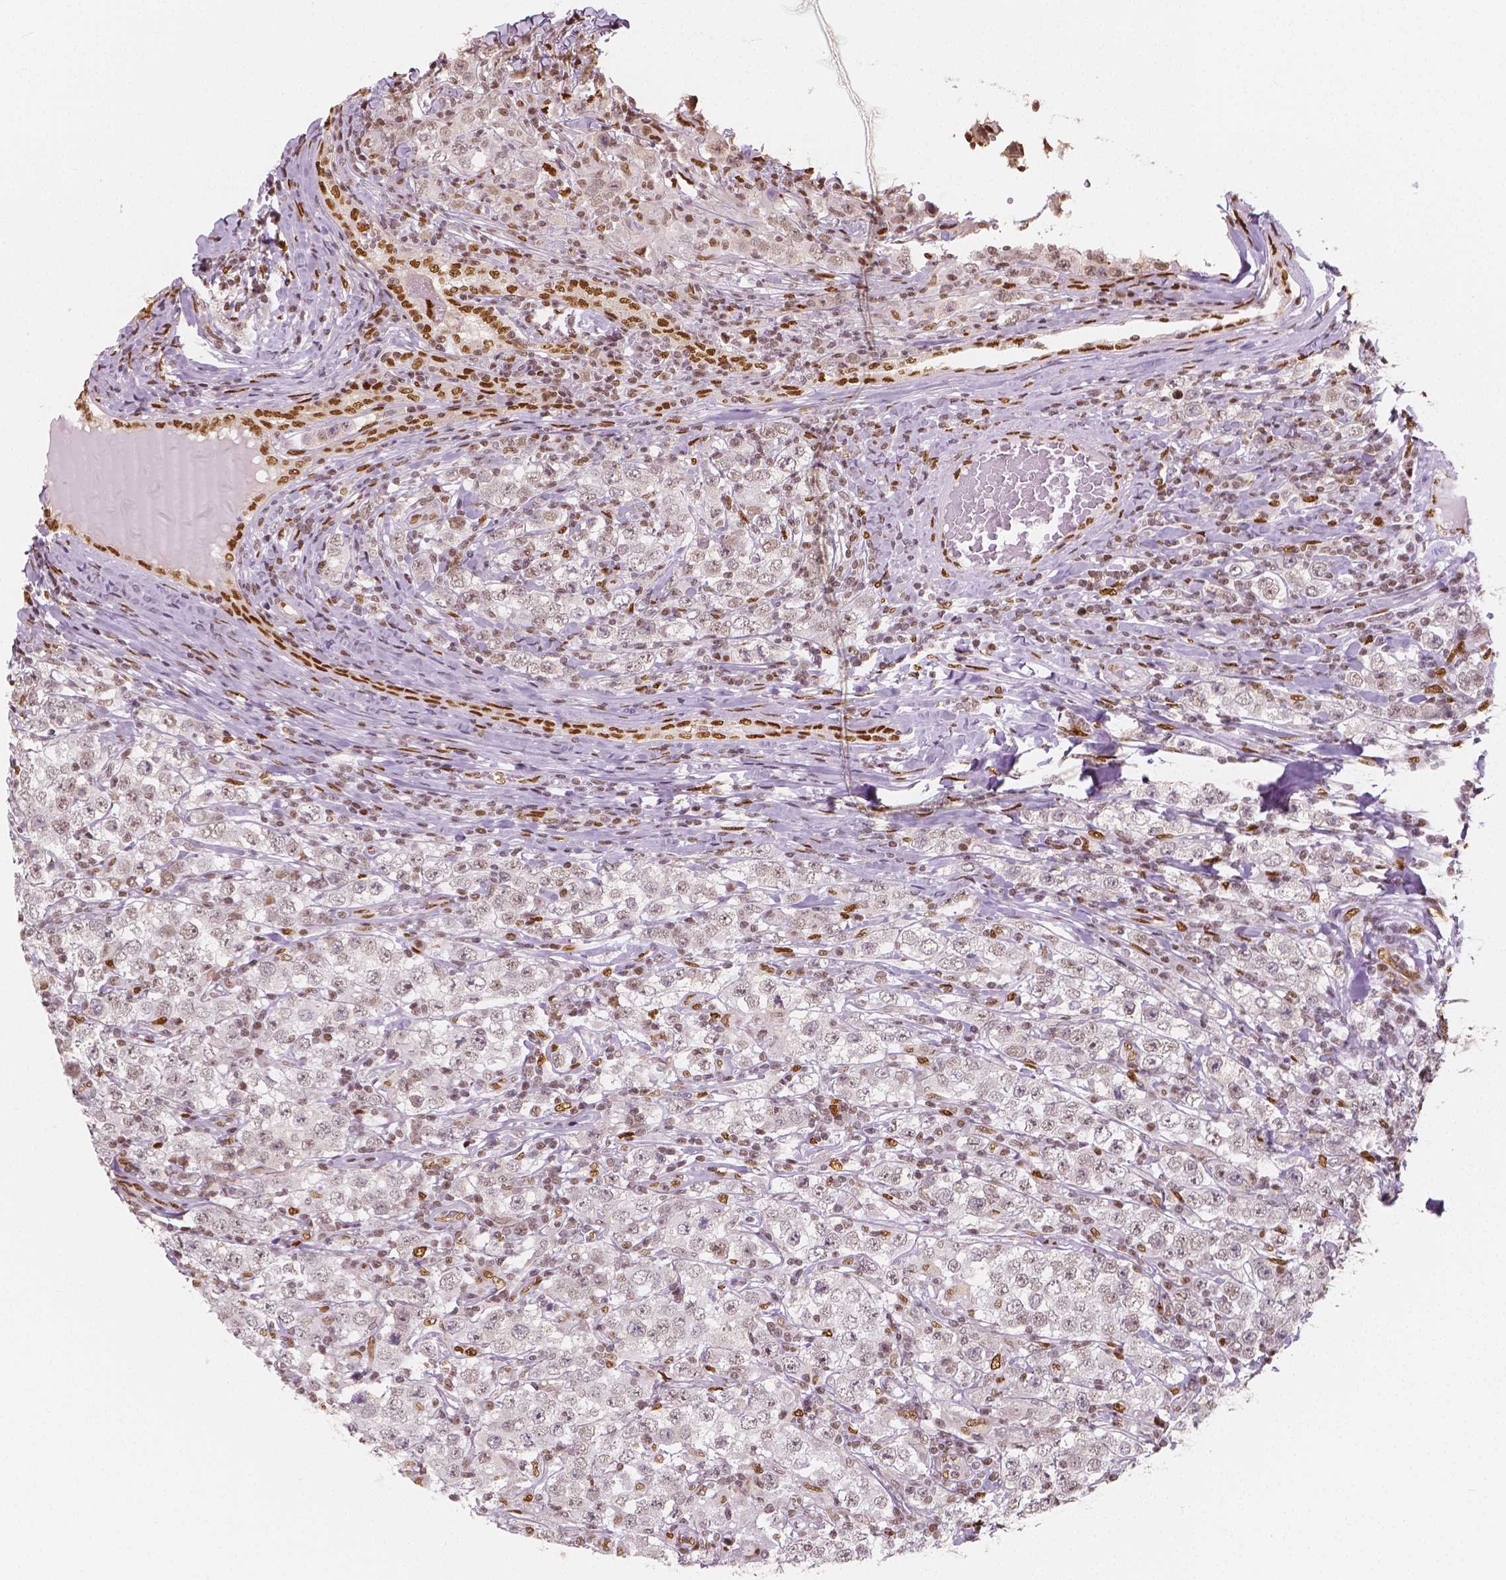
{"staining": {"intensity": "weak", "quantity": "<25%", "location": "nuclear"}, "tissue": "testis cancer", "cell_type": "Tumor cells", "image_type": "cancer", "snomed": [{"axis": "morphology", "description": "Seminoma, NOS"}, {"axis": "morphology", "description": "Carcinoma, Embryonal, NOS"}, {"axis": "topography", "description": "Testis"}], "caption": "Testis cancer (embryonal carcinoma) stained for a protein using immunohistochemistry reveals no positivity tumor cells.", "gene": "NUCKS1", "patient": {"sex": "male", "age": 41}}